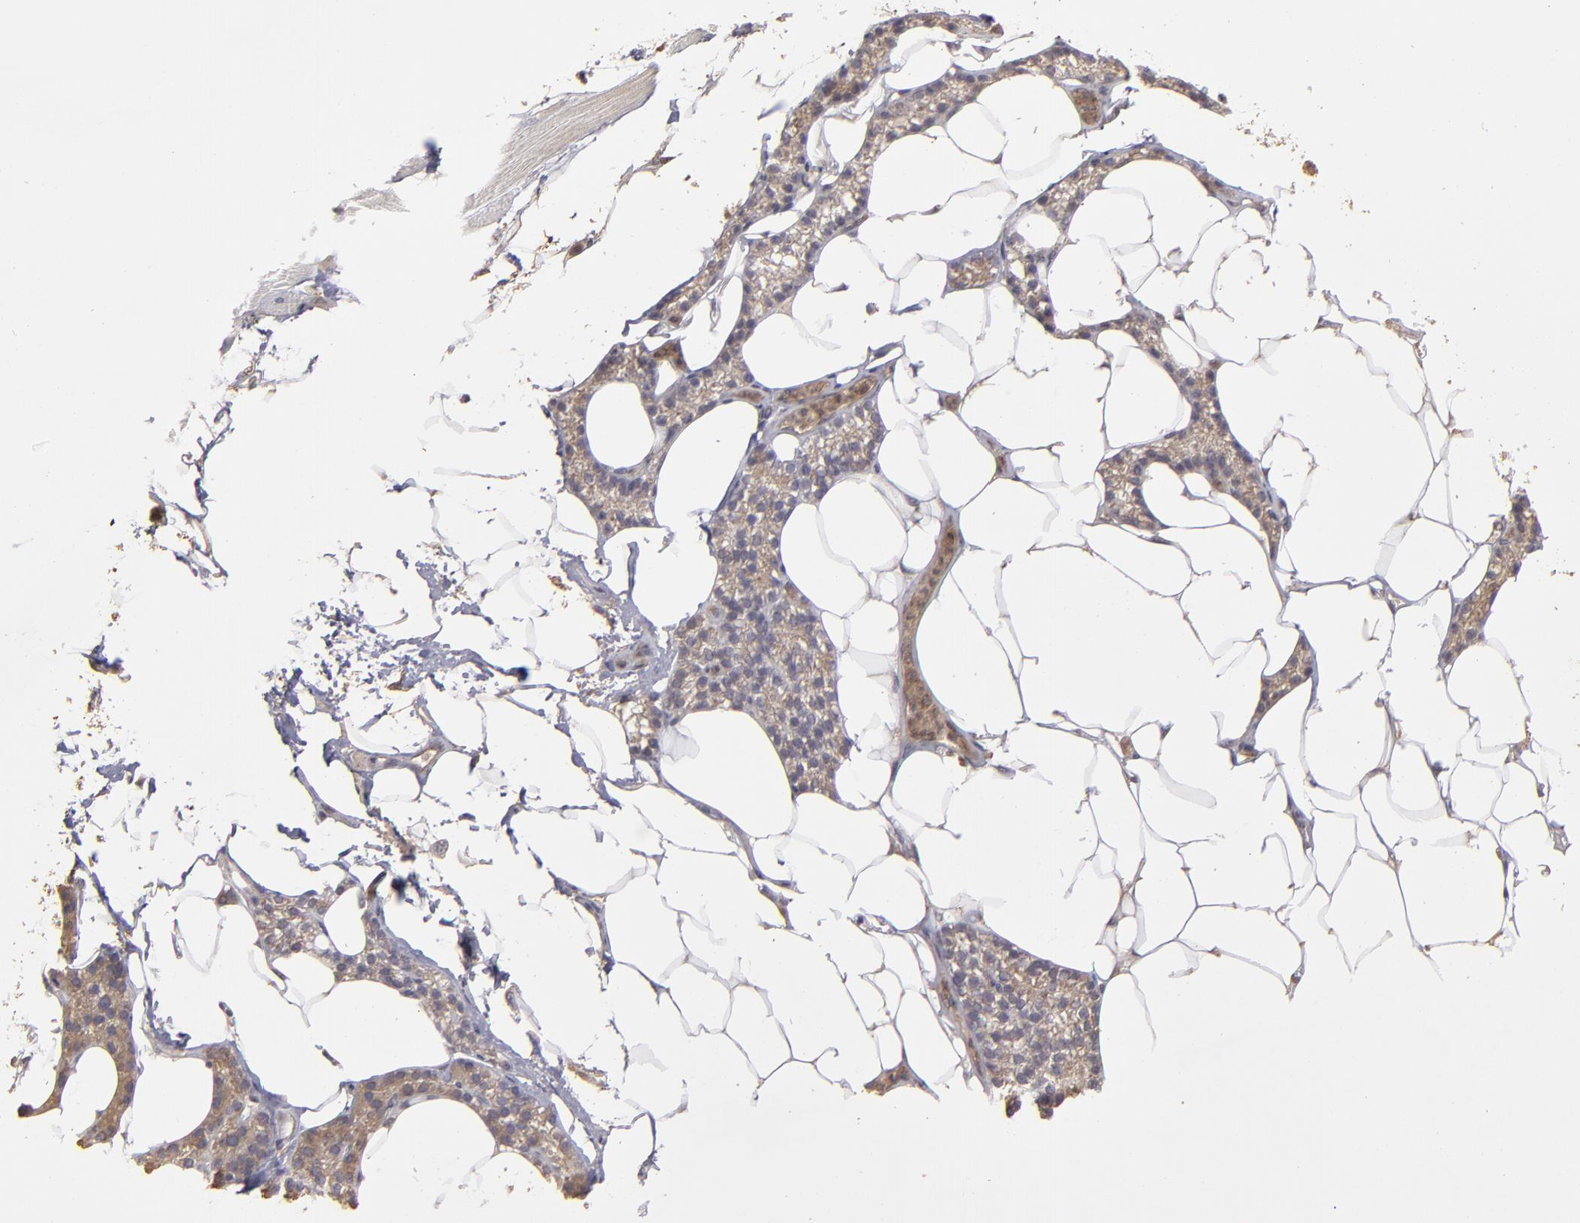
{"staining": {"intensity": "negative", "quantity": "none", "location": "none"}, "tissue": "skeletal muscle", "cell_type": "Myocytes", "image_type": "normal", "snomed": [{"axis": "morphology", "description": "Normal tissue, NOS"}, {"axis": "topography", "description": "Skeletal muscle"}, {"axis": "topography", "description": "Parathyroid gland"}], "caption": "Immunohistochemical staining of unremarkable skeletal muscle displays no significant positivity in myocytes. (Stains: DAB immunohistochemistry (IHC) with hematoxylin counter stain, Microscopy: brightfield microscopy at high magnification).", "gene": "CD55", "patient": {"sex": "female", "age": 37}}